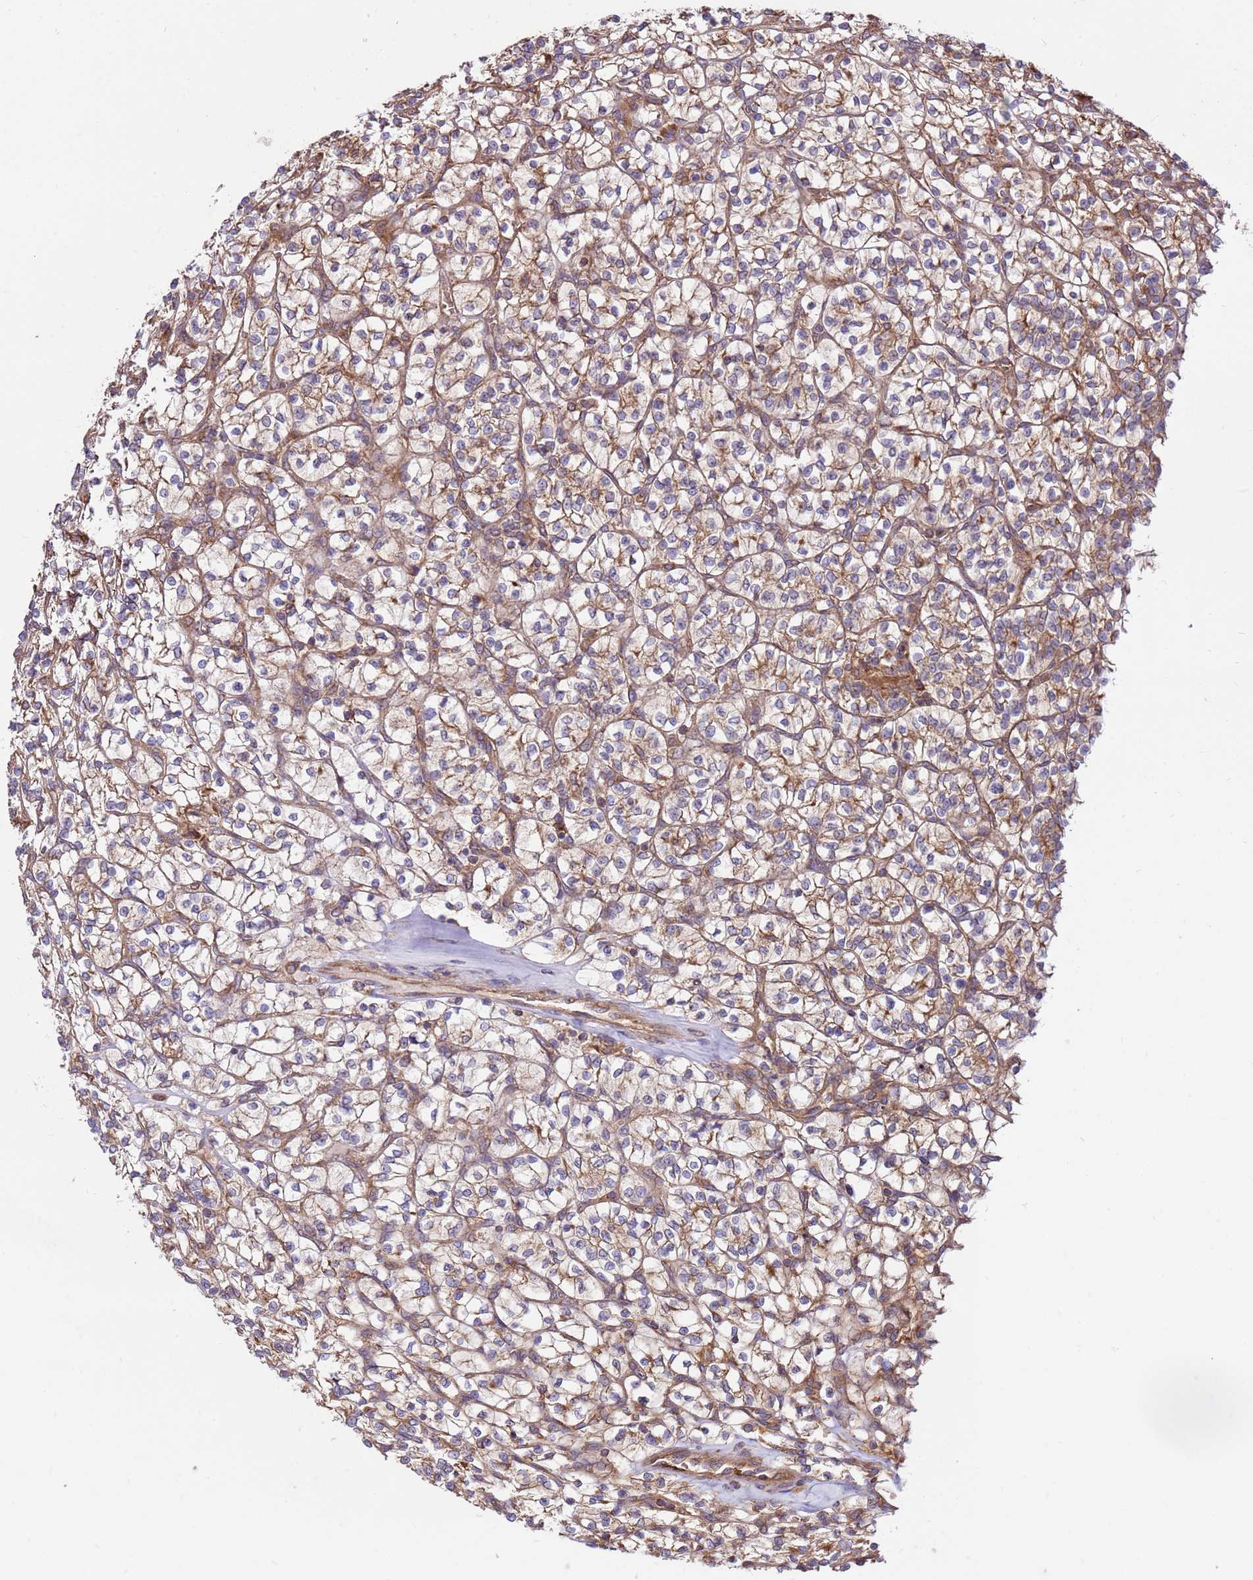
{"staining": {"intensity": "weak", "quantity": ">75%", "location": "cytoplasmic/membranous"}, "tissue": "renal cancer", "cell_type": "Tumor cells", "image_type": "cancer", "snomed": [{"axis": "morphology", "description": "Adenocarcinoma, NOS"}, {"axis": "topography", "description": "Kidney"}], "caption": "Renal cancer stained with DAB immunohistochemistry (IHC) demonstrates low levels of weak cytoplasmic/membranous expression in about >75% of tumor cells.", "gene": "SLC44A5", "patient": {"sex": "female", "age": 64}}